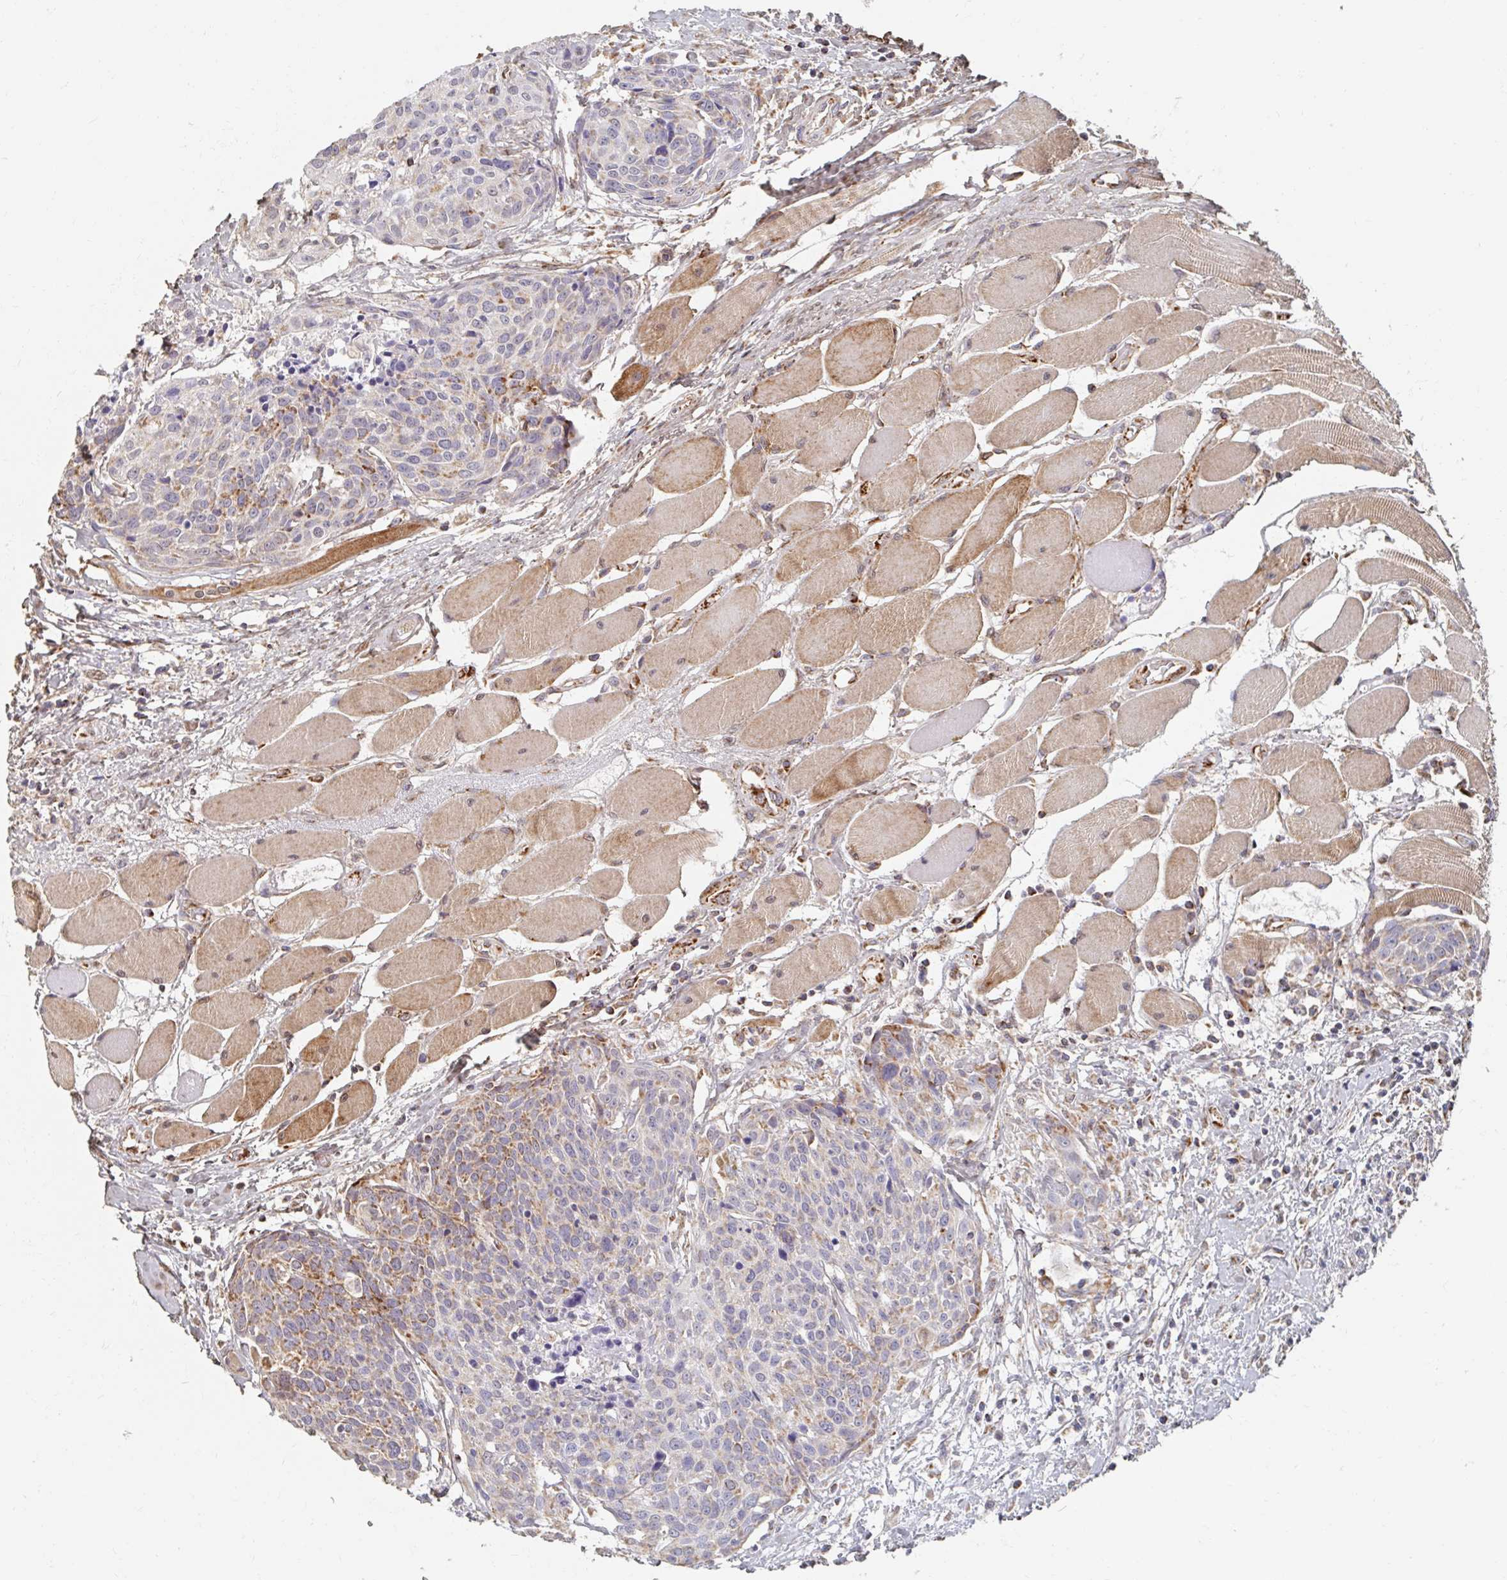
{"staining": {"intensity": "moderate", "quantity": "25%-75%", "location": "cytoplasmic/membranous"}, "tissue": "head and neck cancer", "cell_type": "Tumor cells", "image_type": "cancer", "snomed": [{"axis": "morphology", "description": "Squamous cell carcinoma, NOS"}, {"axis": "topography", "description": "Oral tissue"}, {"axis": "topography", "description": "Head-Neck"}], "caption": "Immunohistochemical staining of human head and neck cancer exhibits medium levels of moderate cytoplasmic/membranous staining in about 25%-75% of tumor cells.", "gene": "MAVS", "patient": {"sex": "male", "age": 64}}